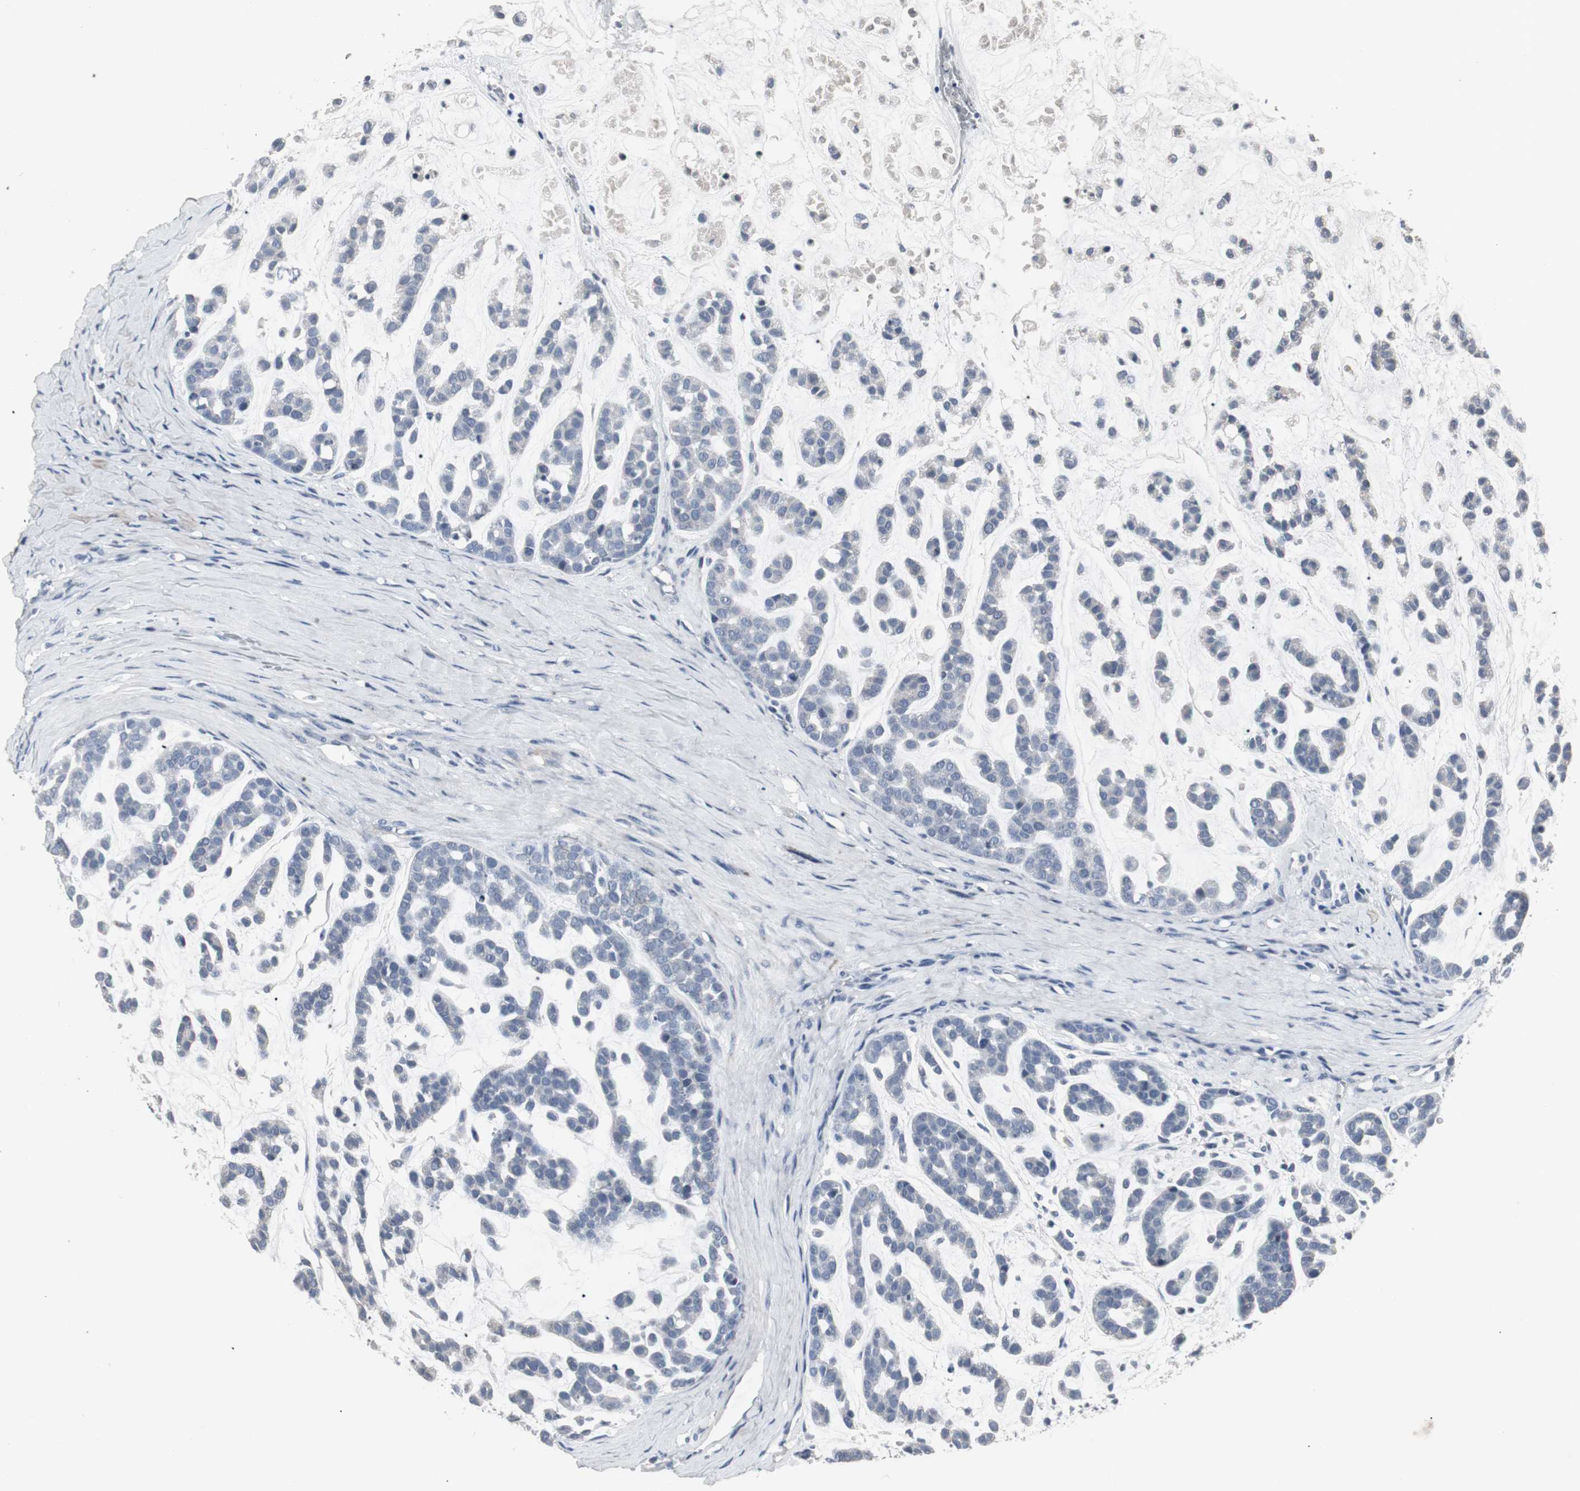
{"staining": {"intensity": "negative", "quantity": "none", "location": "none"}, "tissue": "head and neck cancer", "cell_type": "Tumor cells", "image_type": "cancer", "snomed": [{"axis": "morphology", "description": "Adenocarcinoma, NOS"}, {"axis": "morphology", "description": "Adenoma, NOS"}, {"axis": "topography", "description": "Head-Neck"}], "caption": "IHC image of neoplastic tissue: adenoma (head and neck) stained with DAB reveals no significant protein expression in tumor cells.", "gene": "ACAA1", "patient": {"sex": "female", "age": 55}}